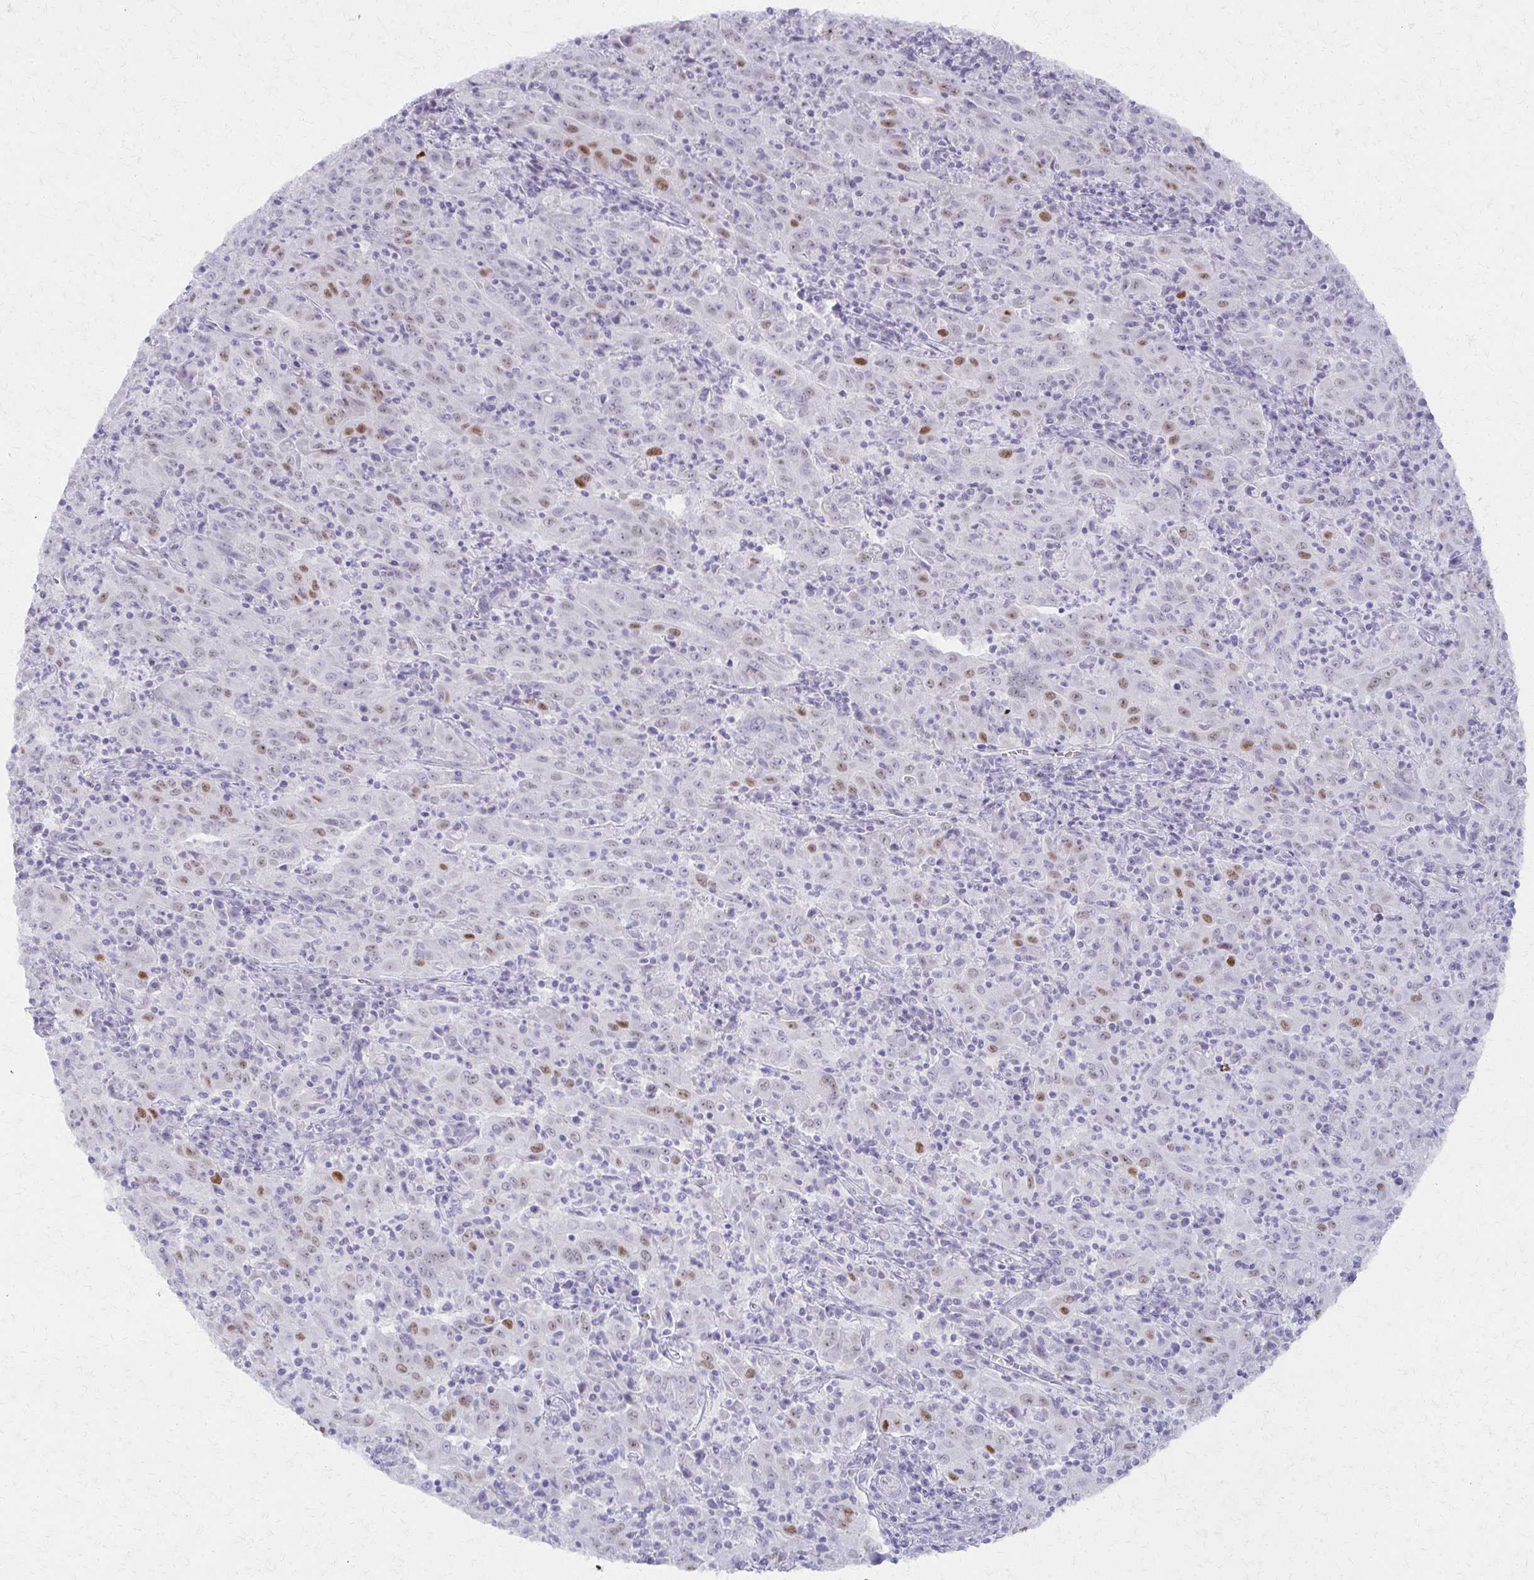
{"staining": {"intensity": "moderate", "quantity": "<25%", "location": "nuclear"}, "tissue": "pancreatic cancer", "cell_type": "Tumor cells", "image_type": "cancer", "snomed": [{"axis": "morphology", "description": "Adenocarcinoma, NOS"}, {"axis": "topography", "description": "Pancreas"}], "caption": "Pancreatic adenocarcinoma stained for a protein (brown) reveals moderate nuclear positive staining in approximately <25% of tumor cells.", "gene": "MORC4", "patient": {"sex": "male", "age": 63}}